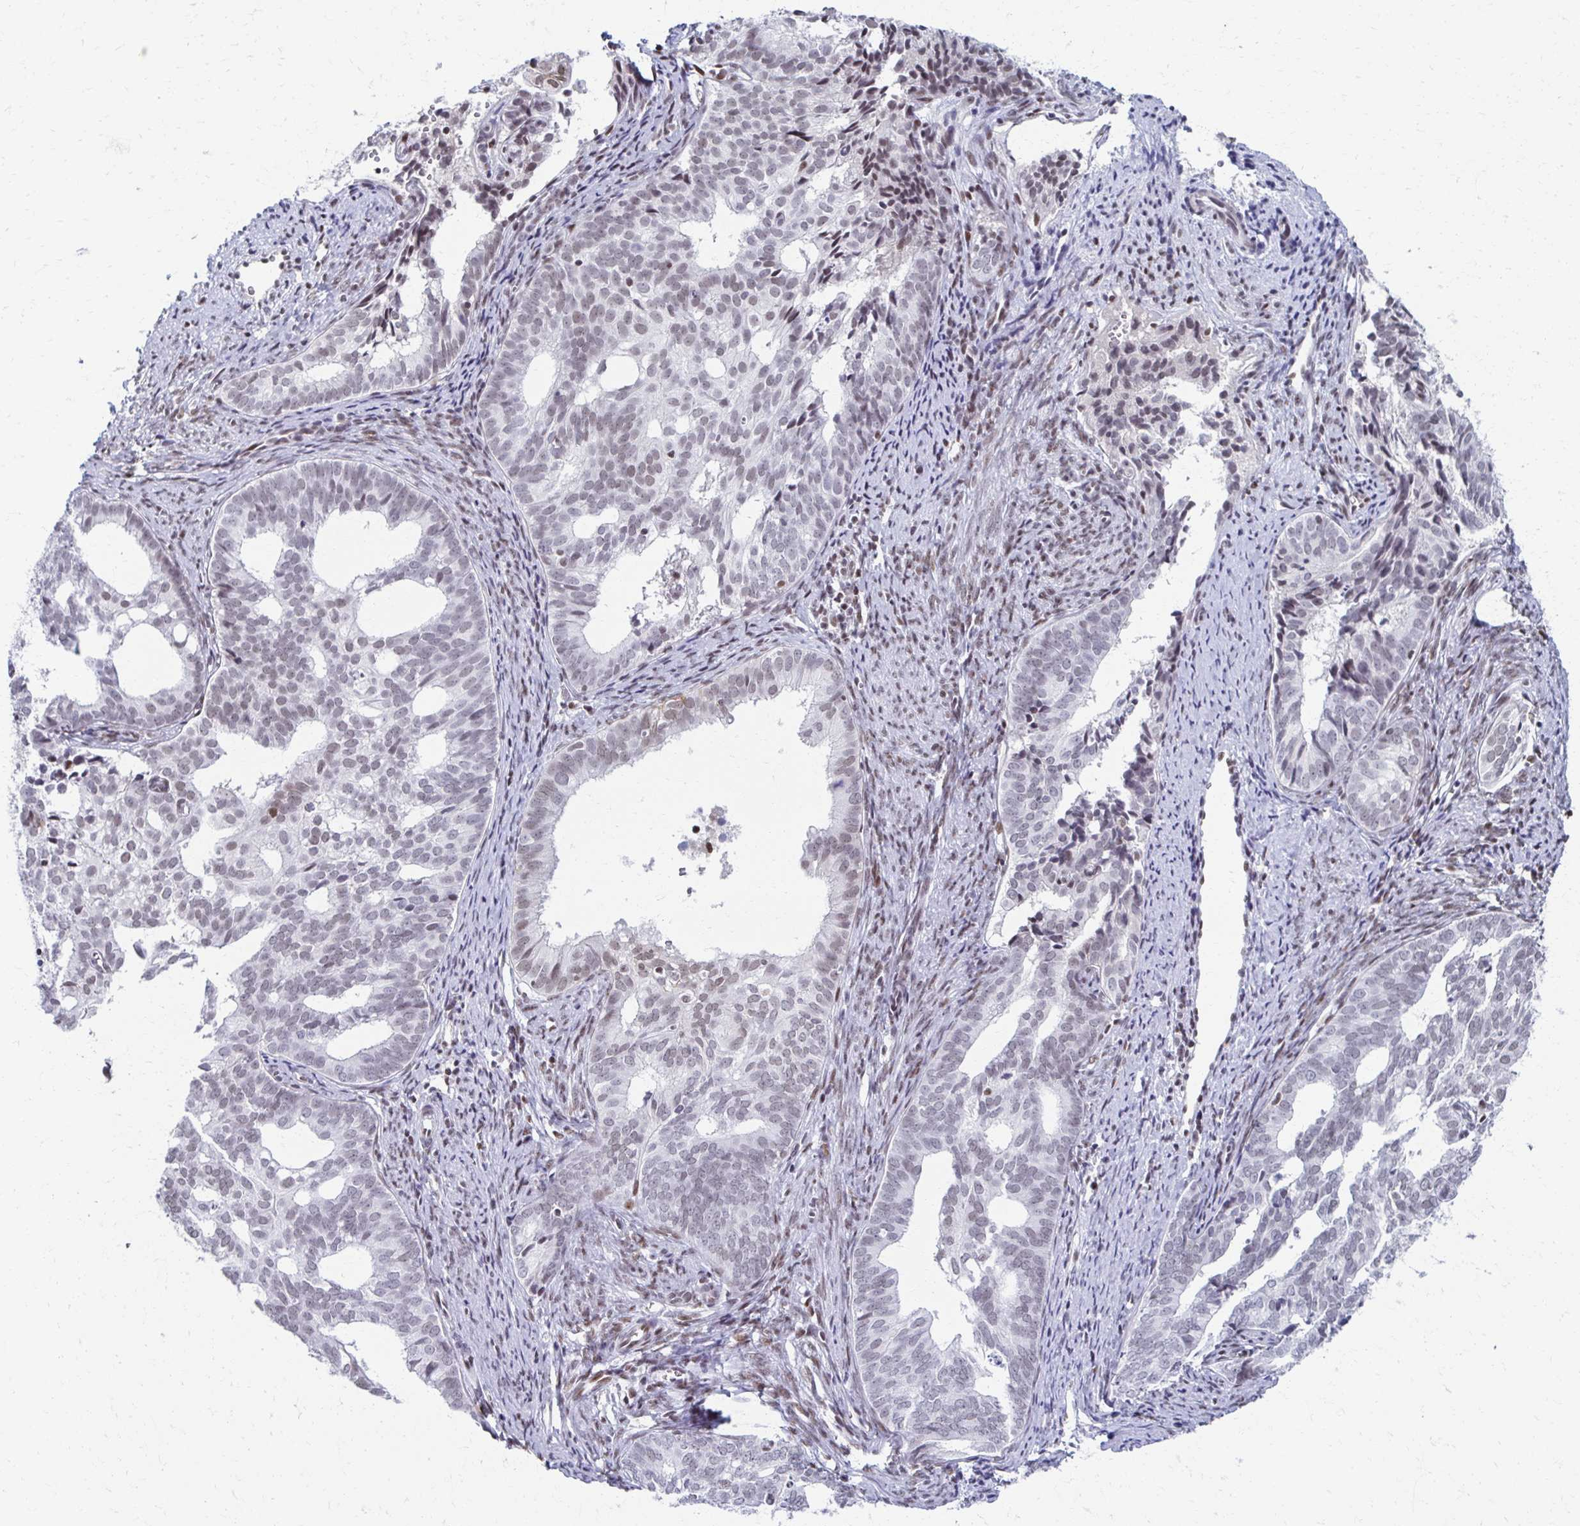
{"staining": {"intensity": "weak", "quantity": "<25%", "location": "nuclear"}, "tissue": "endometrial cancer", "cell_type": "Tumor cells", "image_type": "cancer", "snomed": [{"axis": "morphology", "description": "Adenocarcinoma, NOS"}, {"axis": "topography", "description": "Endometrium"}], "caption": "IHC photomicrograph of adenocarcinoma (endometrial) stained for a protein (brown), which reveals no staining in tumor cells.", "gene": "IRF7", "patient": {"sex": "female", "age": 75}}